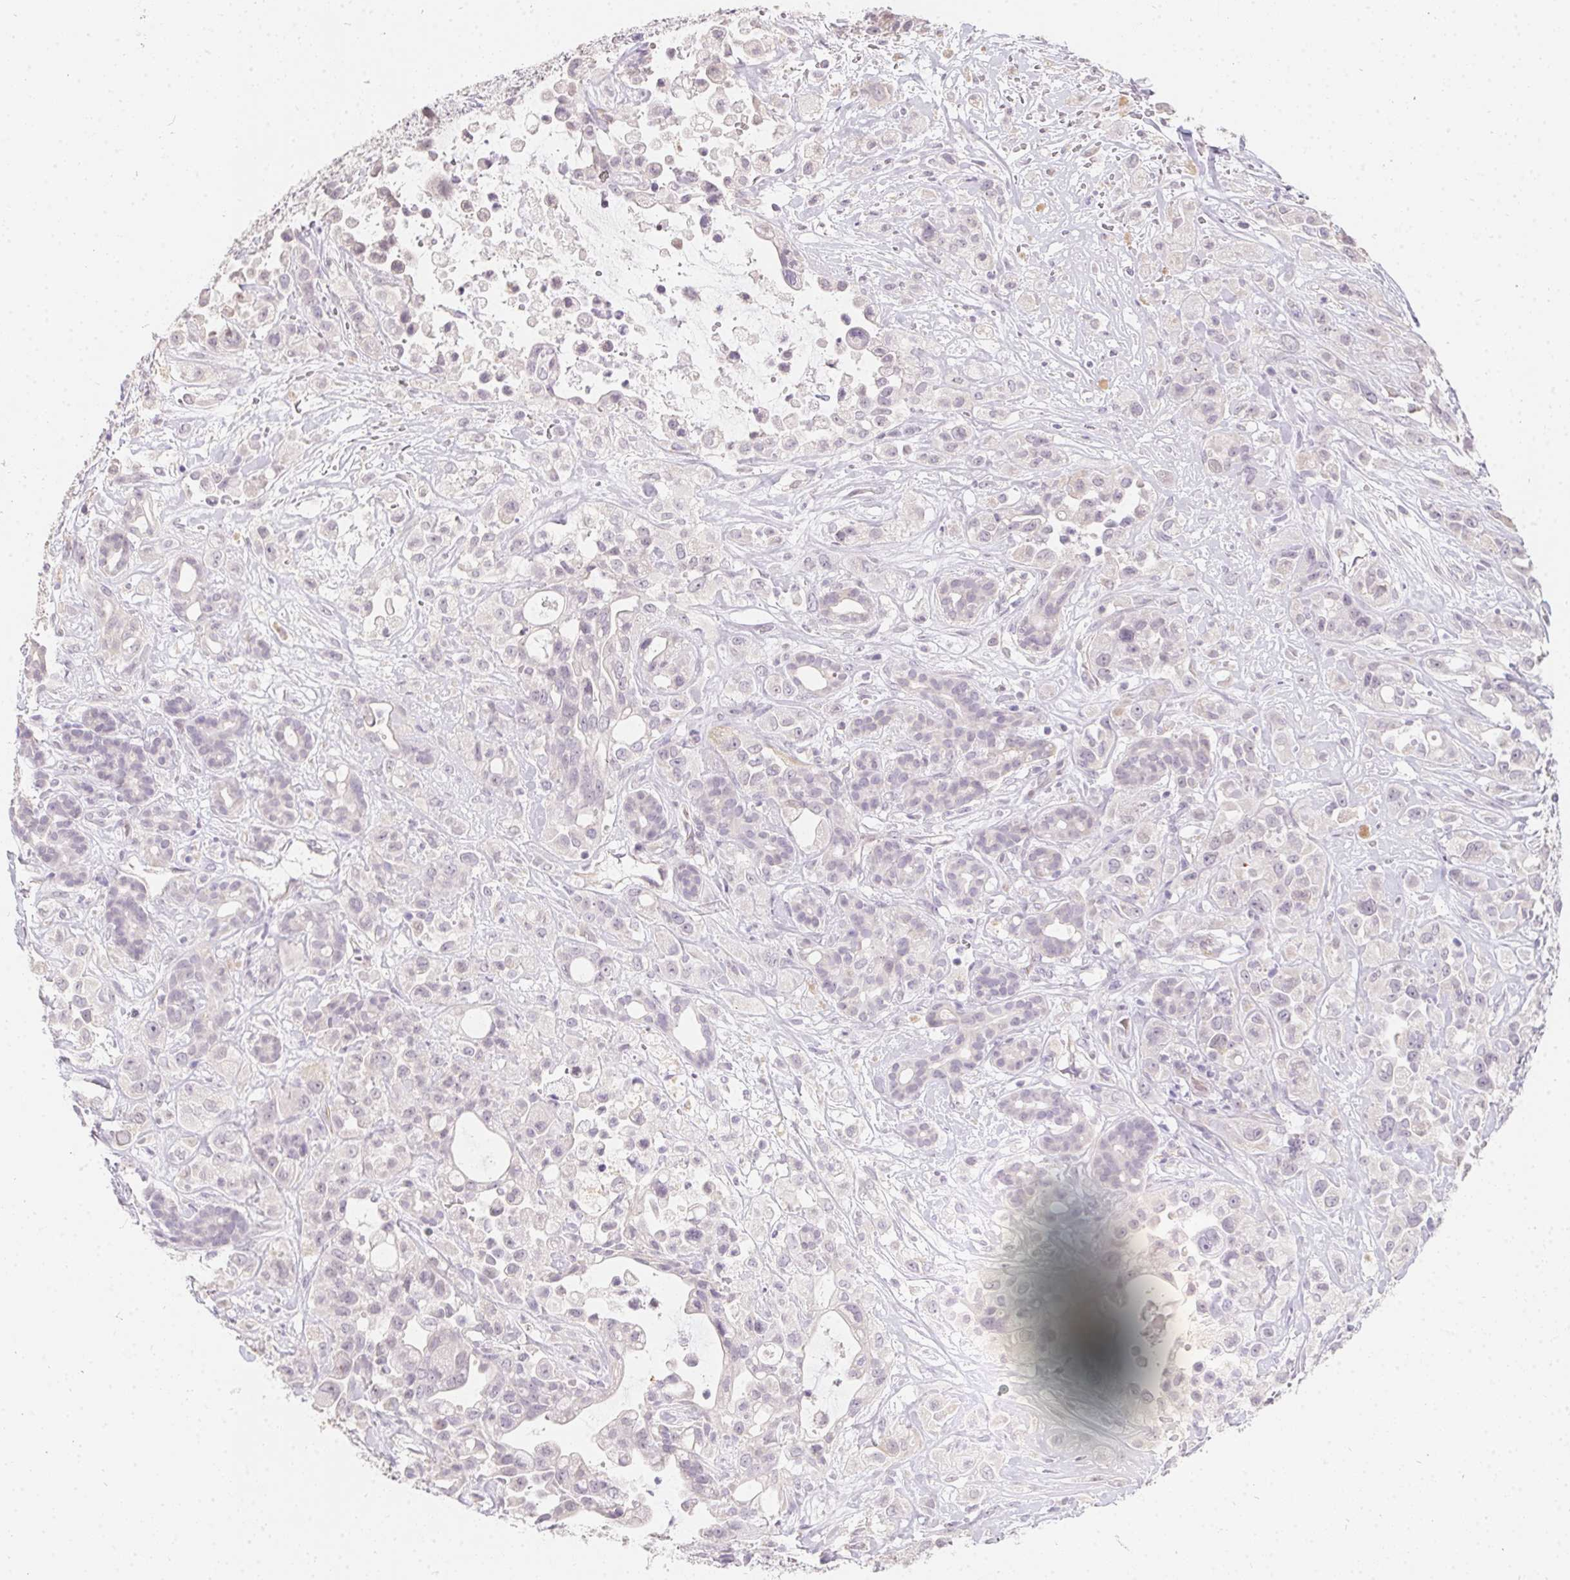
{"staining": {"intensity": "negative", "quantity": "none", "location": "none"}, "tissue": "pancreatic cancer", "cell_type": "Tumor cells", "image_type": "cancer", "snomed": [{"axis": "morphology", "description": "Adenocarcinoma, NOS"}, {"axis": "topography", "description": "Pancreas"}], "caption": "Tumor cells are negative for brown protein staining in adenocarcinoma (pancreatic).", "gene": "MORC1", "patient": {"sex": "male", "age": 44}}